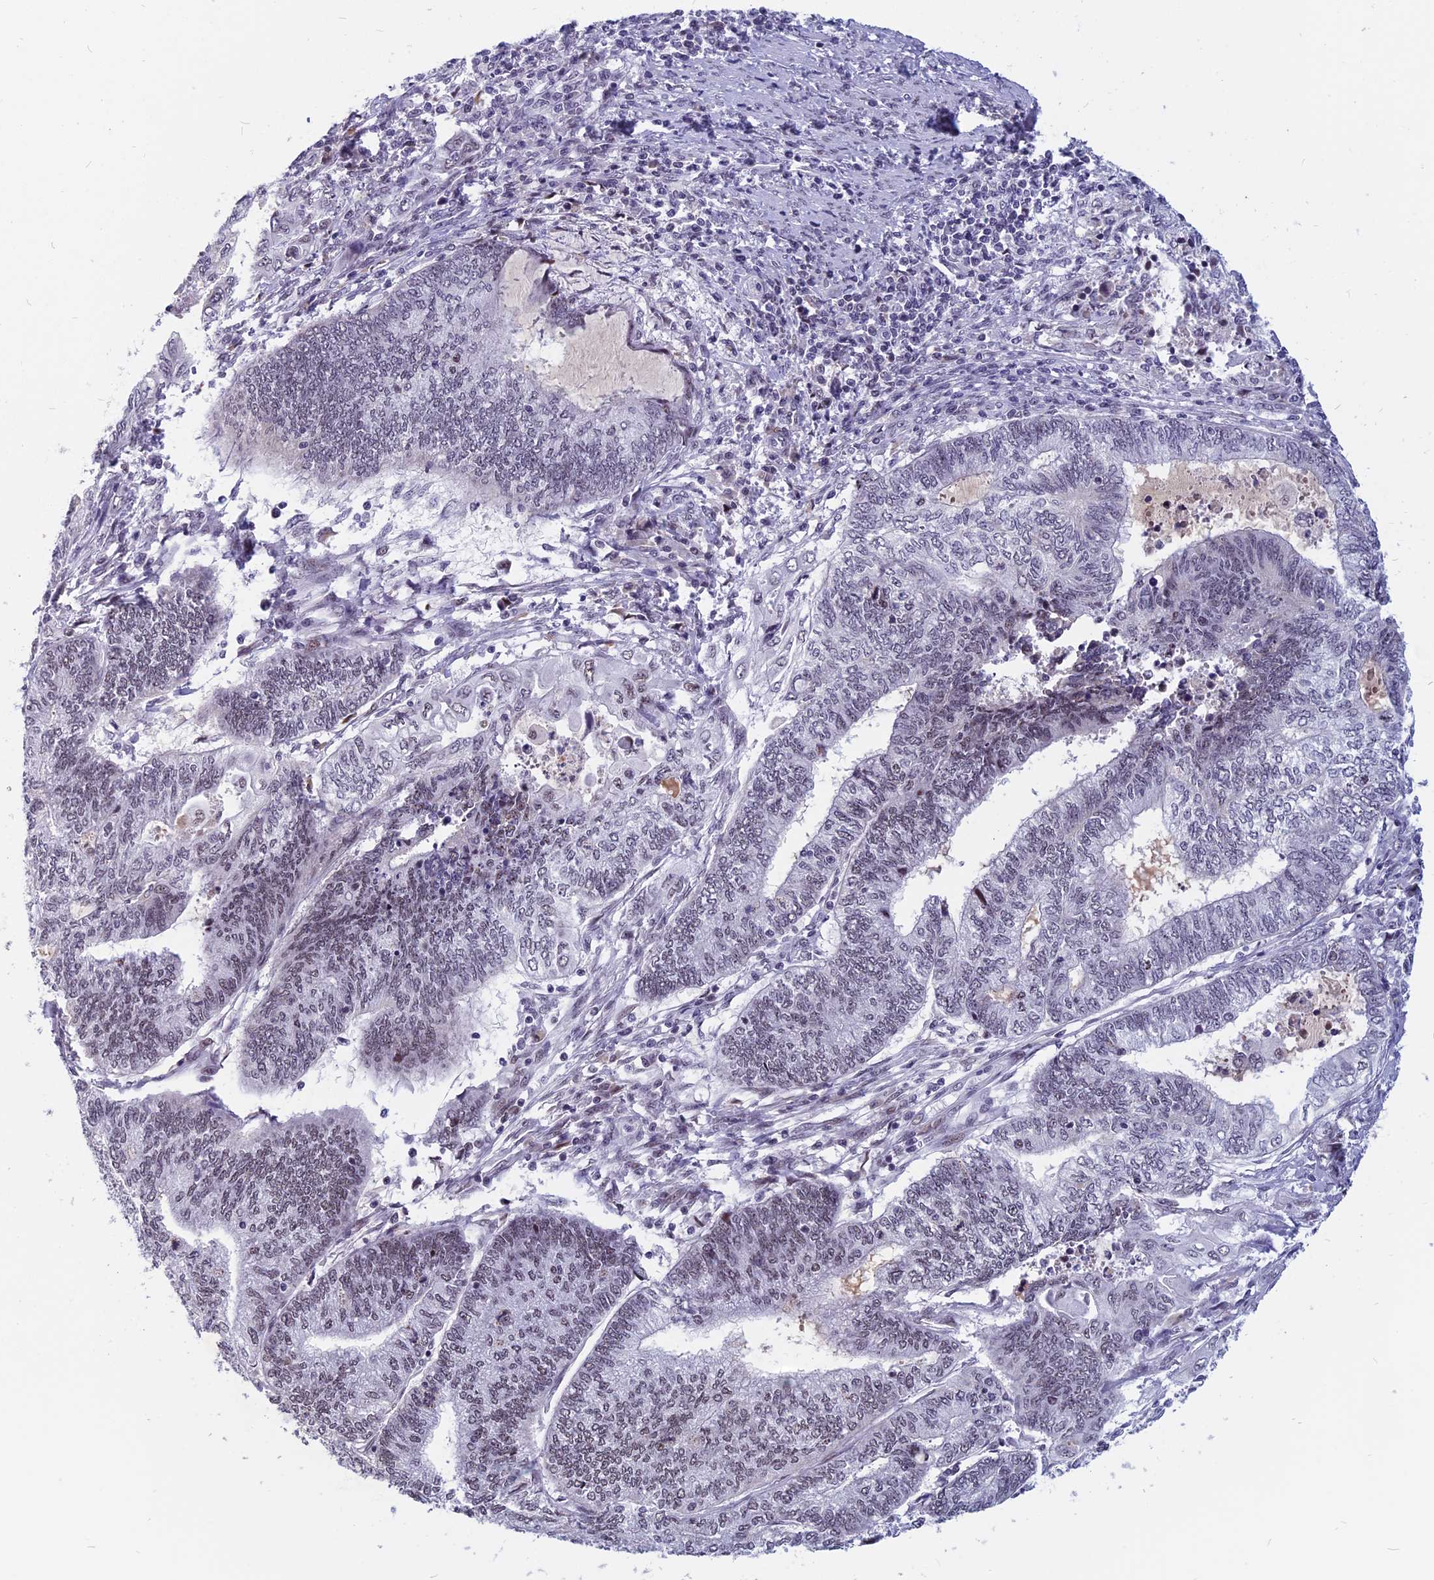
{"staining": {"intensity": "weak", "quantity": "25%-75%", "location": "nuclear"}, "tissue": "endometrial cancer", "cell_type": "Tumor cells", "image_type": "cancer", "snomed": [{"axis": "morphology", "description": "Adenocarcinoma, NOS"}, {"axis": "topography", "description": "Uterus"}, {"axis": "topography", "description": "Endometrium"}], "caption": "Endometrial adenocarcinoma tissue exhibits weak nuclear expression in approximately 25%-75% of tumor cells, visualized by immunohistochemistry.", "gene": "CDC7", "patient": {"sex": "female", "age": 70}}